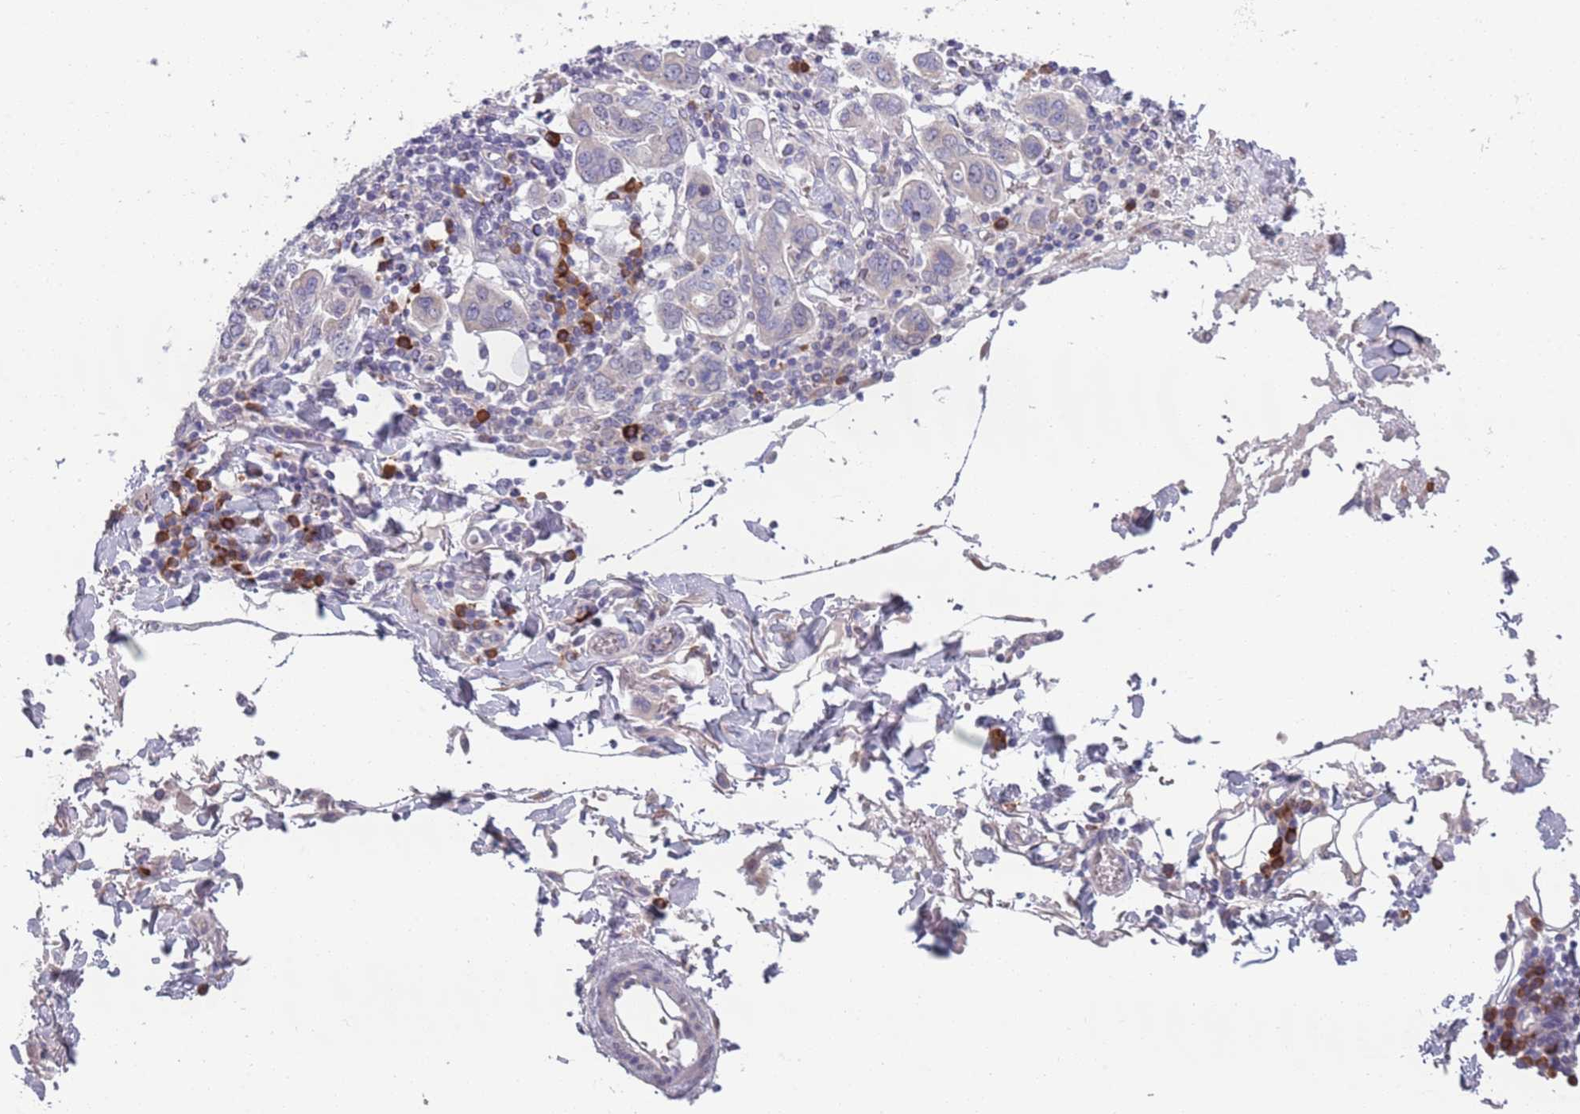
{"staining": {"intensity": "negative", "quantity": "none", "location": "none"}, "tissue": "stomach cancer", "cell_type": "Tumor cells", "image_type": "cancer", "snomed": [{"axis": "morphology", "description": "Adenocarcinoma, NOS"}, {"axis": "topography", "description": "Stomach, upper"}, {"axis": "topography", "description": "Stomach"}], "caption": "Image shows no protein expression in tumor cells of stomach cancer tissue.", "gene": "LTB", "patient": {"sex": "male", "age": 62}}